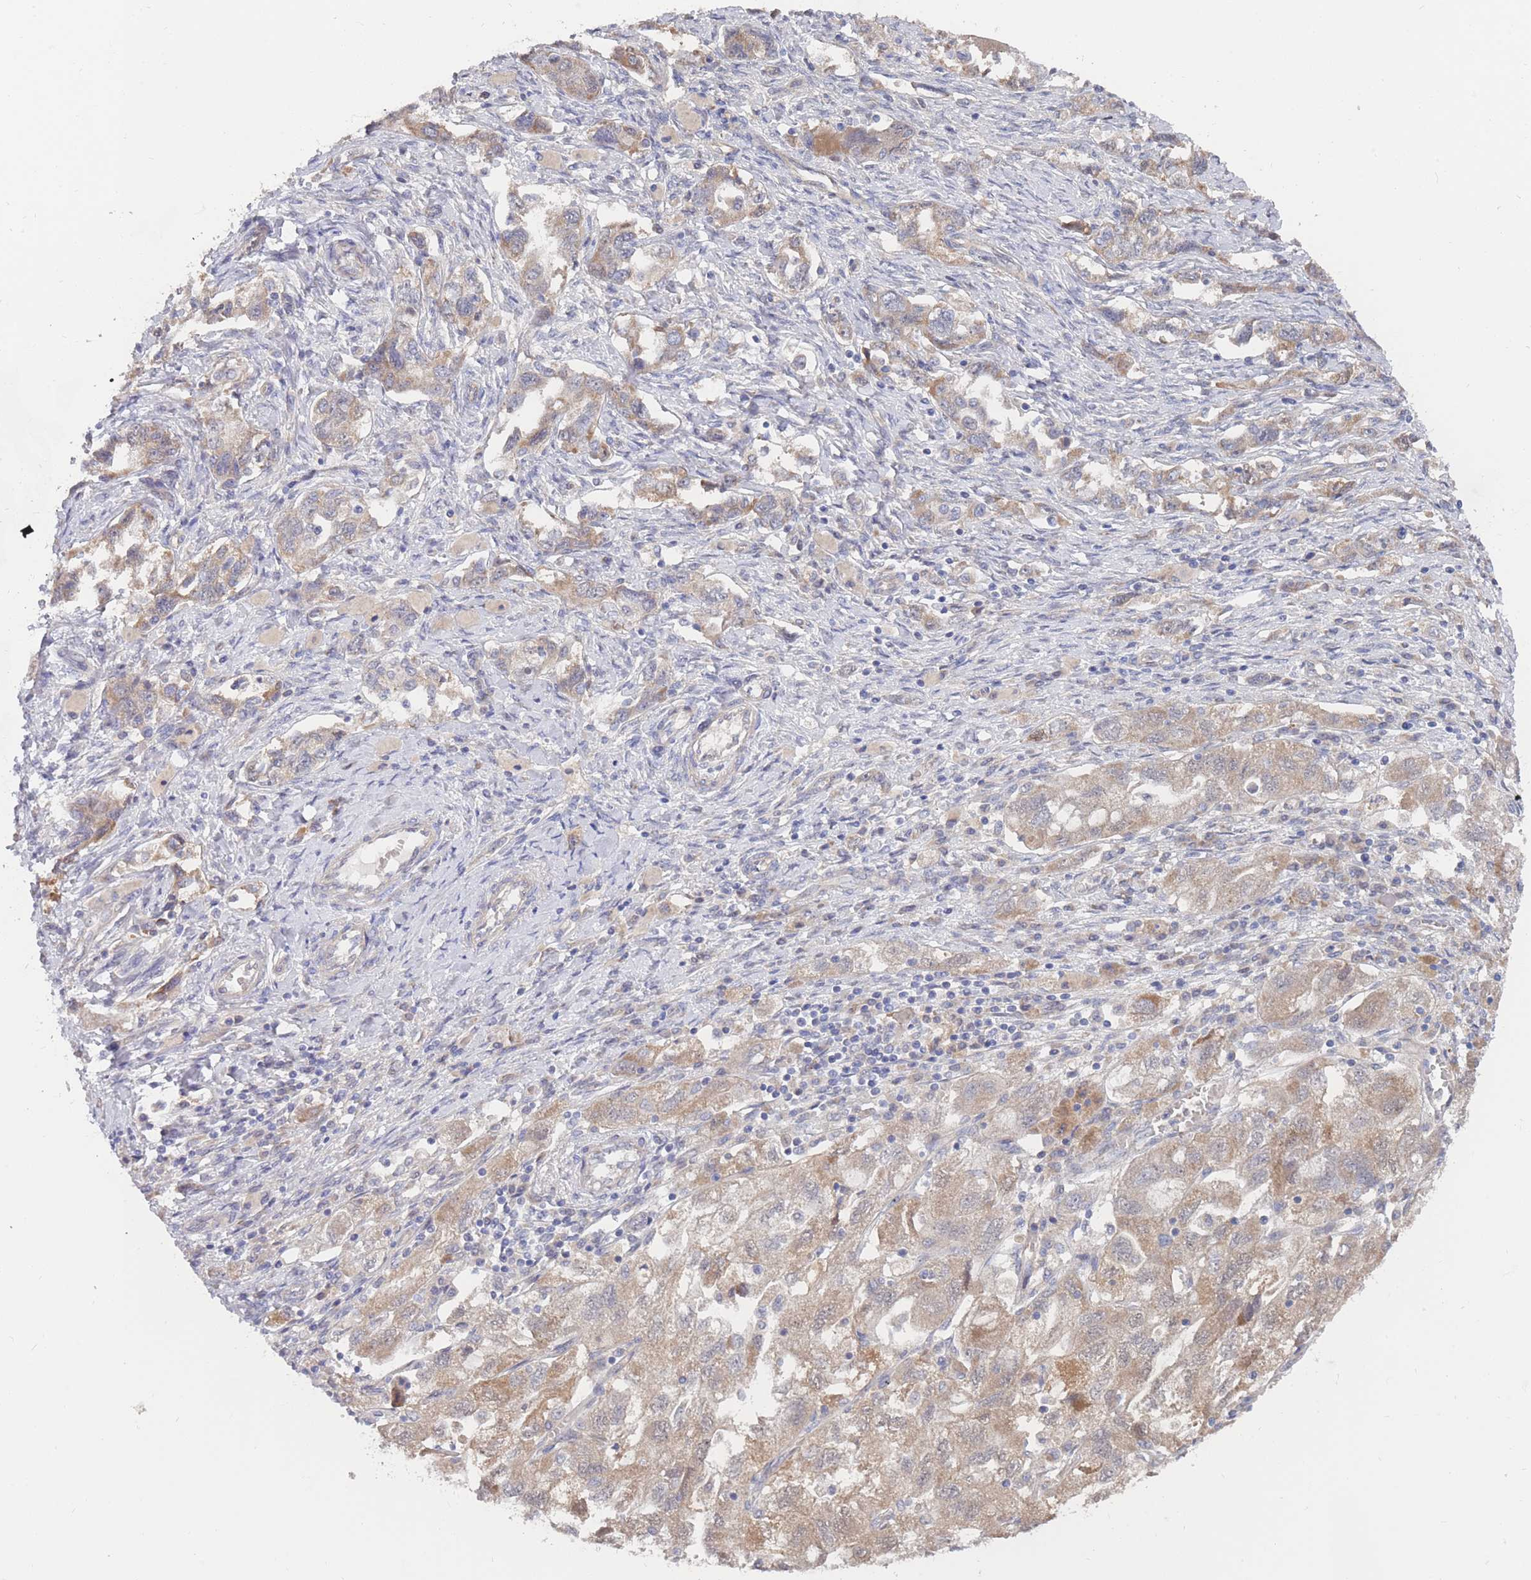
{"staining": {"intensity": "moderate", "quantity": ">75%", "location": "cytoplasmic/membranous"}, "tissue": "ovarian cancer", "cell_type": "Tumor cells", "image_type": "cancer", "snomed": [{"axis": "morphology", "description": "Carcinoma, NOS"}, {"axis": "morphology", "description": "Cystadenocarcinoma, serous, NOS"}, {"axis": "topography", "description": "Ovary"}], "caption": "IHC (DAB (3,3'-diaminobenzidine)) staining of human ovarian cancer (carcinoma) displays moderate cytoplasmic/membranous protein staining in about >75% of tumor cells. Nuclei are stained in blue.", "gene": "NUB1", "patient": {"sex": "female", "age": 69}}